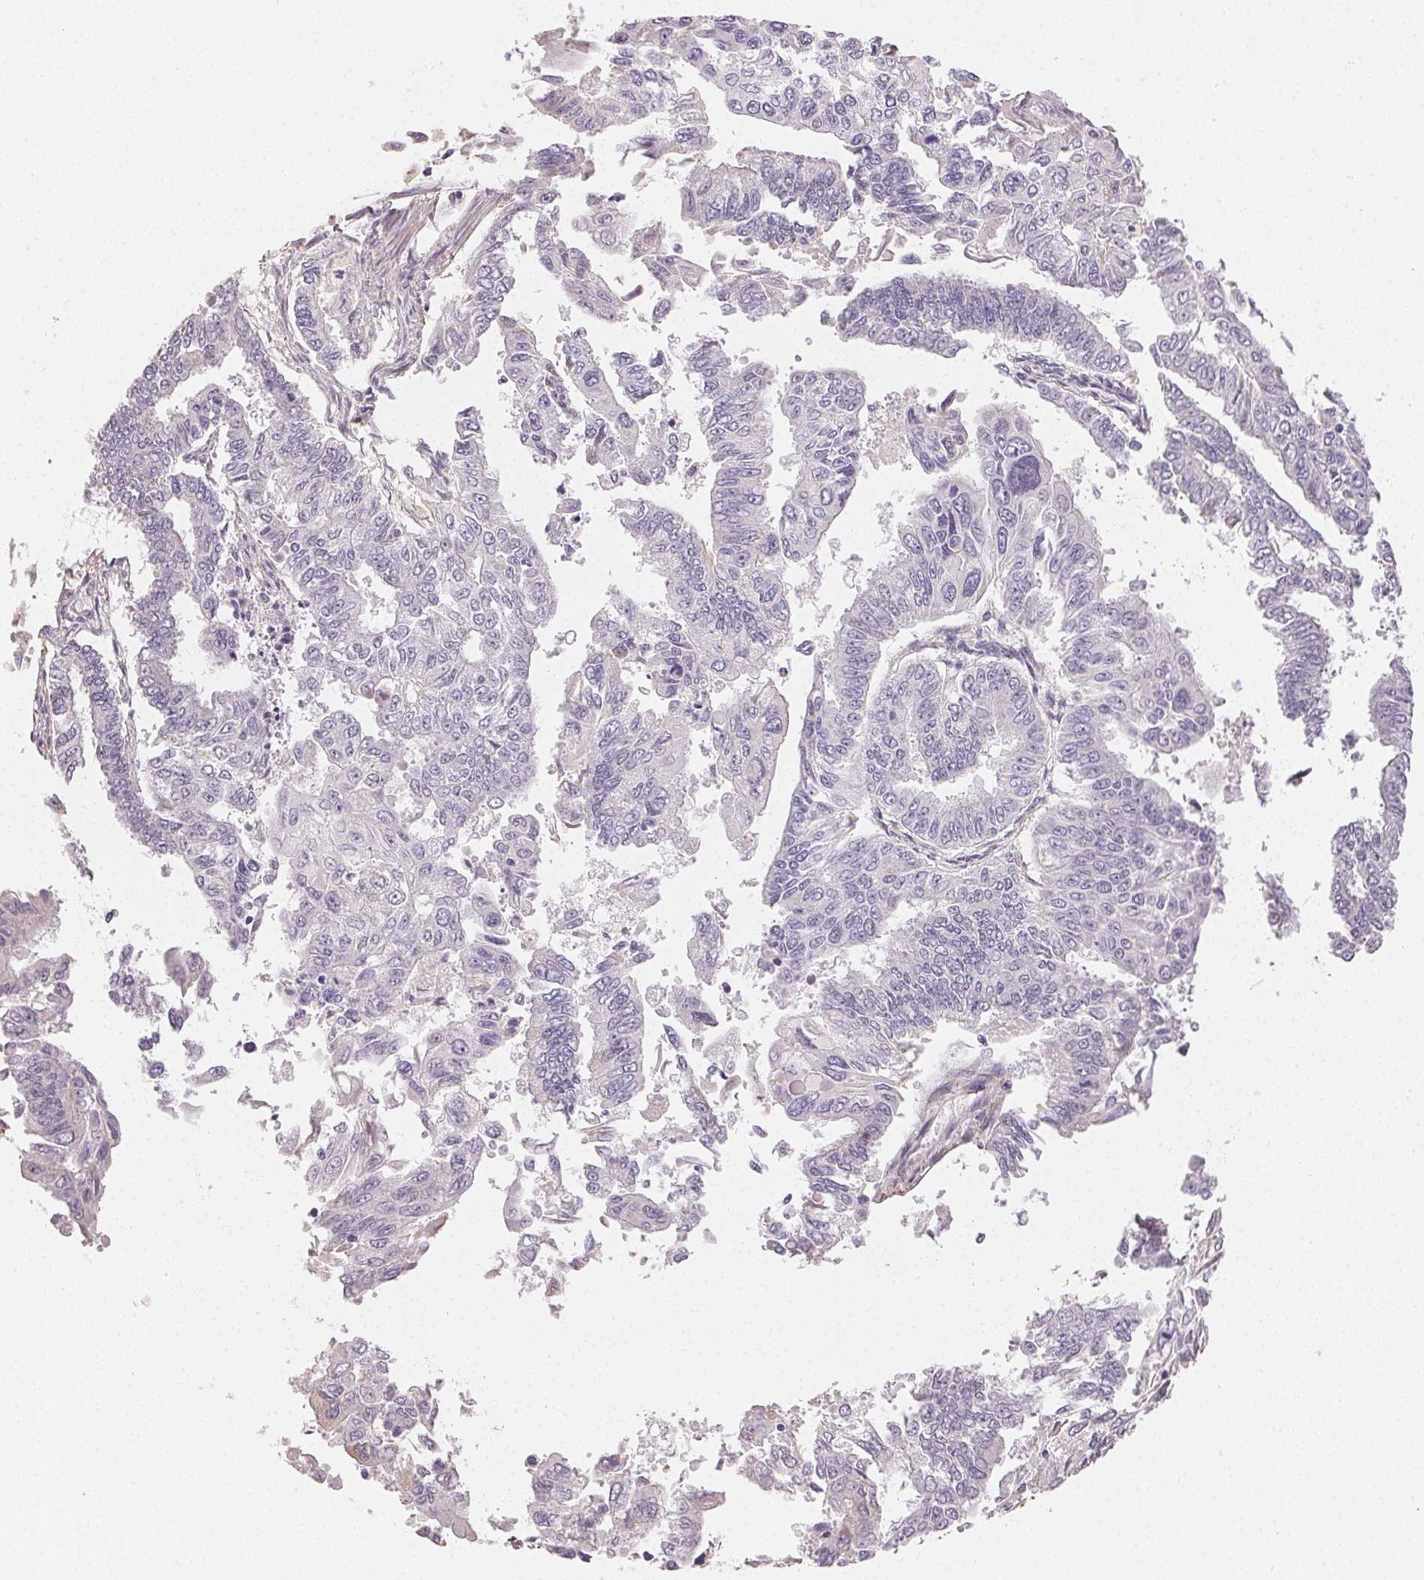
{"staining": {"intensity": "negative", "quantity": "none", "location": "none"}, "tissue": "endometrial cancer", "cell_type": "Tumor cells", "image_type": "cancer", "snomed": [{"axis": "morphology", "description": "Adenocarcinoma, NOS"}, {"axis": "topography", "description": "Uterus"}], "caption": "DAB (3,3'-diaminobenzidine) immunohistochemical staining of adenocarcinoma (endometrial) shows no significant expression in tumor cells. (DAB immunohistochemistry (IHC) with hematoxylin counter stain).", "gene": "TMEM174", "patient": {"sex": "female", "age": 59}}